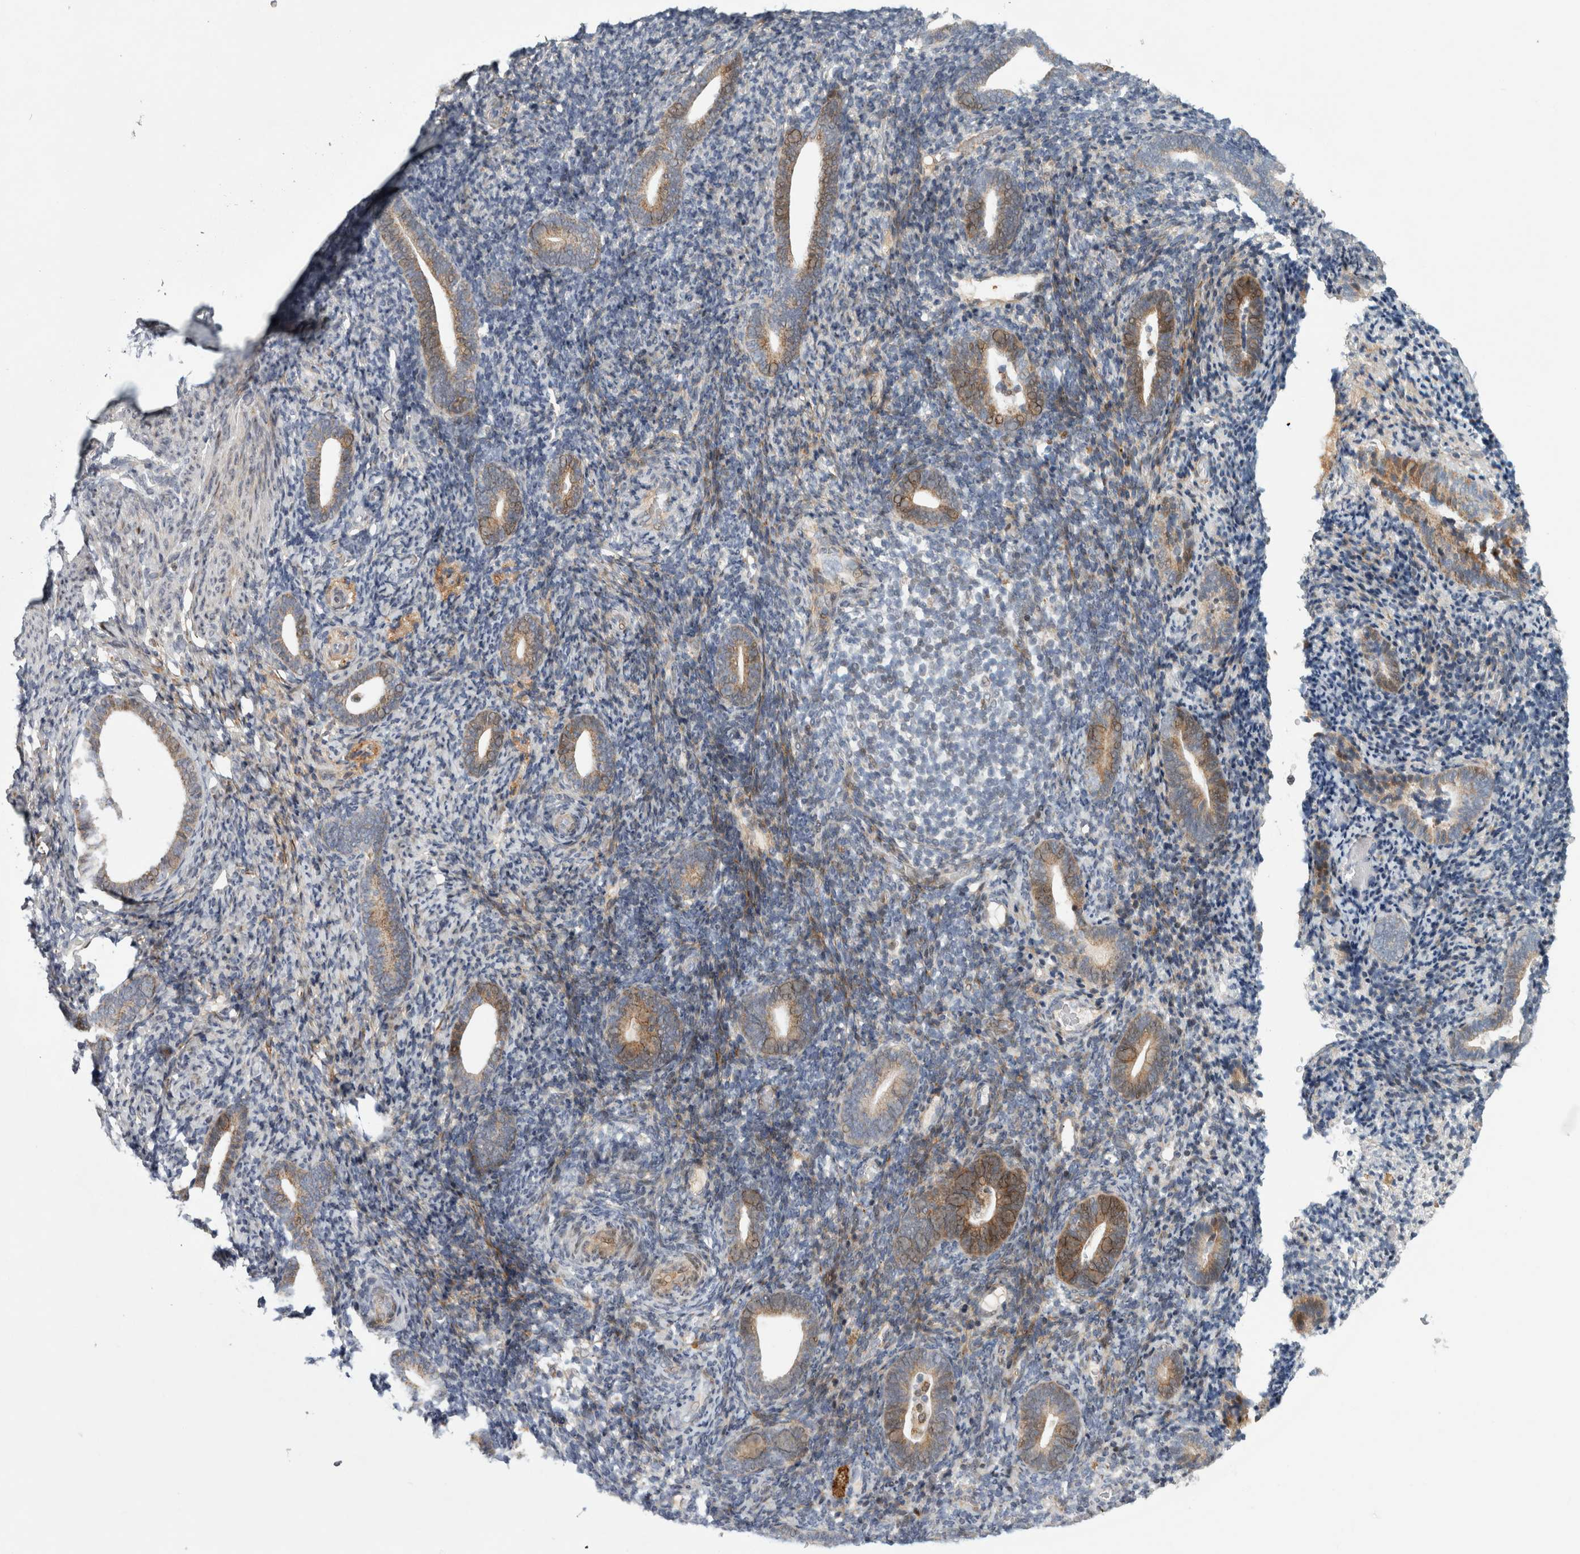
{"staining": {"intensity": "weak", "quantity": "<25%", "location": "cytoplasmic/membranous"}, "tissue": "endometrium", "cell_type": "Cells in endometrial stroma", "image_type": "normal", "snomed": [{"axis": "morphology", "description": "Normal tissue, NOS"}, {"axis": "topography", "description": "Endometrium"}], "caption": "Cells in endometrial stroma are negative for protein expression in normal human endometrium. The staining was performed using DAB to visualize the protein expression in brown, while the nuclei were stained in blue with hematoxylin (Magnification: 20x).", "gene": "RBM48", "patient": {"sex": "female", "age": 51}}